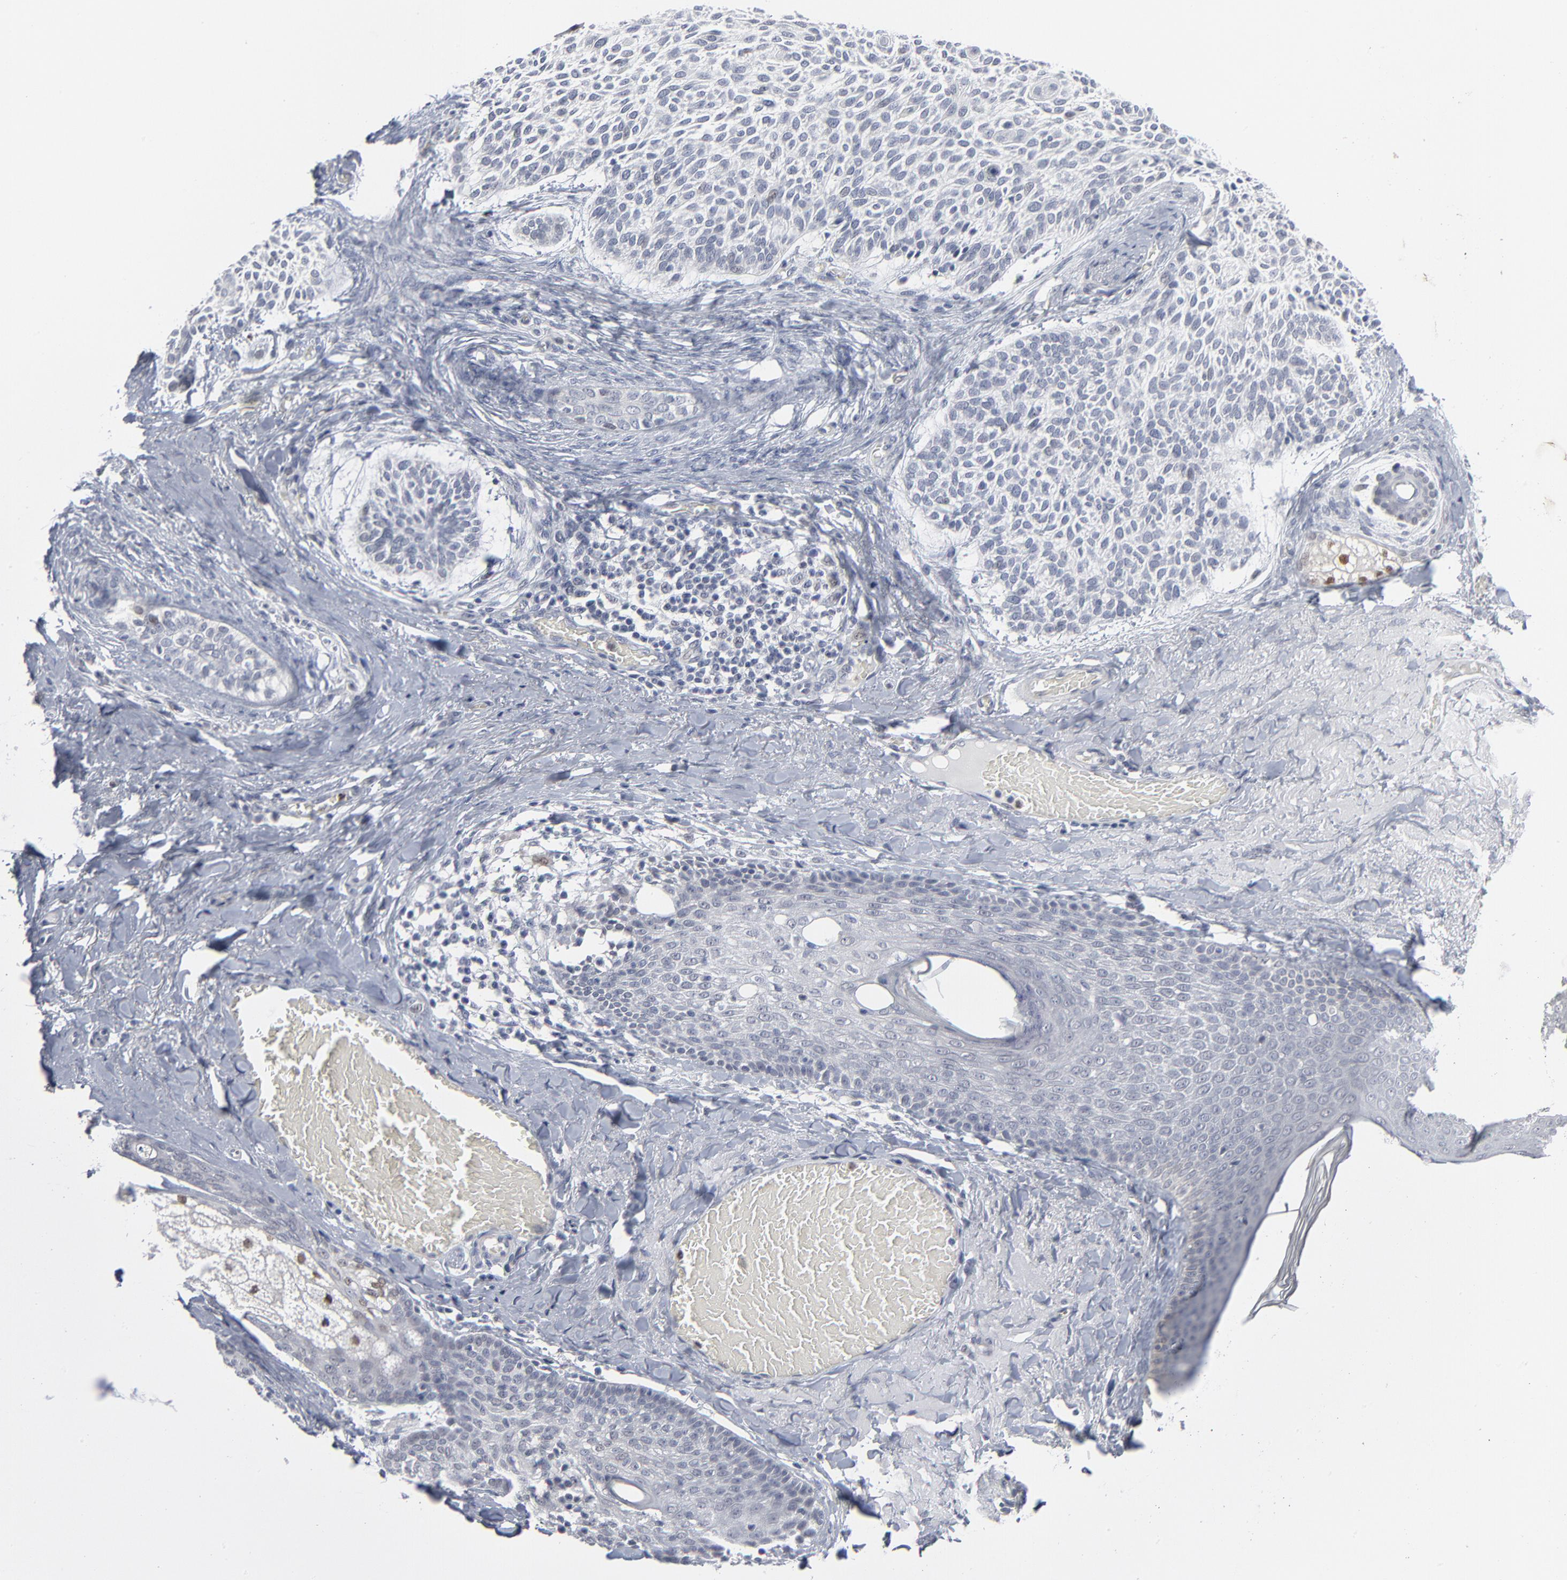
{"staining": {"intensity": "negative", "quantity": "none", "location": "none"}, "tissue": "skin cancer", "cell_type": "Tumor cells", "image_type": "cancer", "snomed": [{"axis": "morphology", "description": "Normal tissue, NOS"}, {"axis": "morphology", "description": "Basal cell carcinoma"}, {"axis": "topography", "description": "Skin"}], "caption": "IHC micrograph of neoplastic tissue: skin cancer (basal cell carcinoma) stained with DAB (3,3'-diaminobenzidine) reveals no significant protein positivity in tumor cells. (DAB IHC with hematoxylin counter stain).", "gene": "FOXN2", "patient": {"sex": "female", "age": 70}}